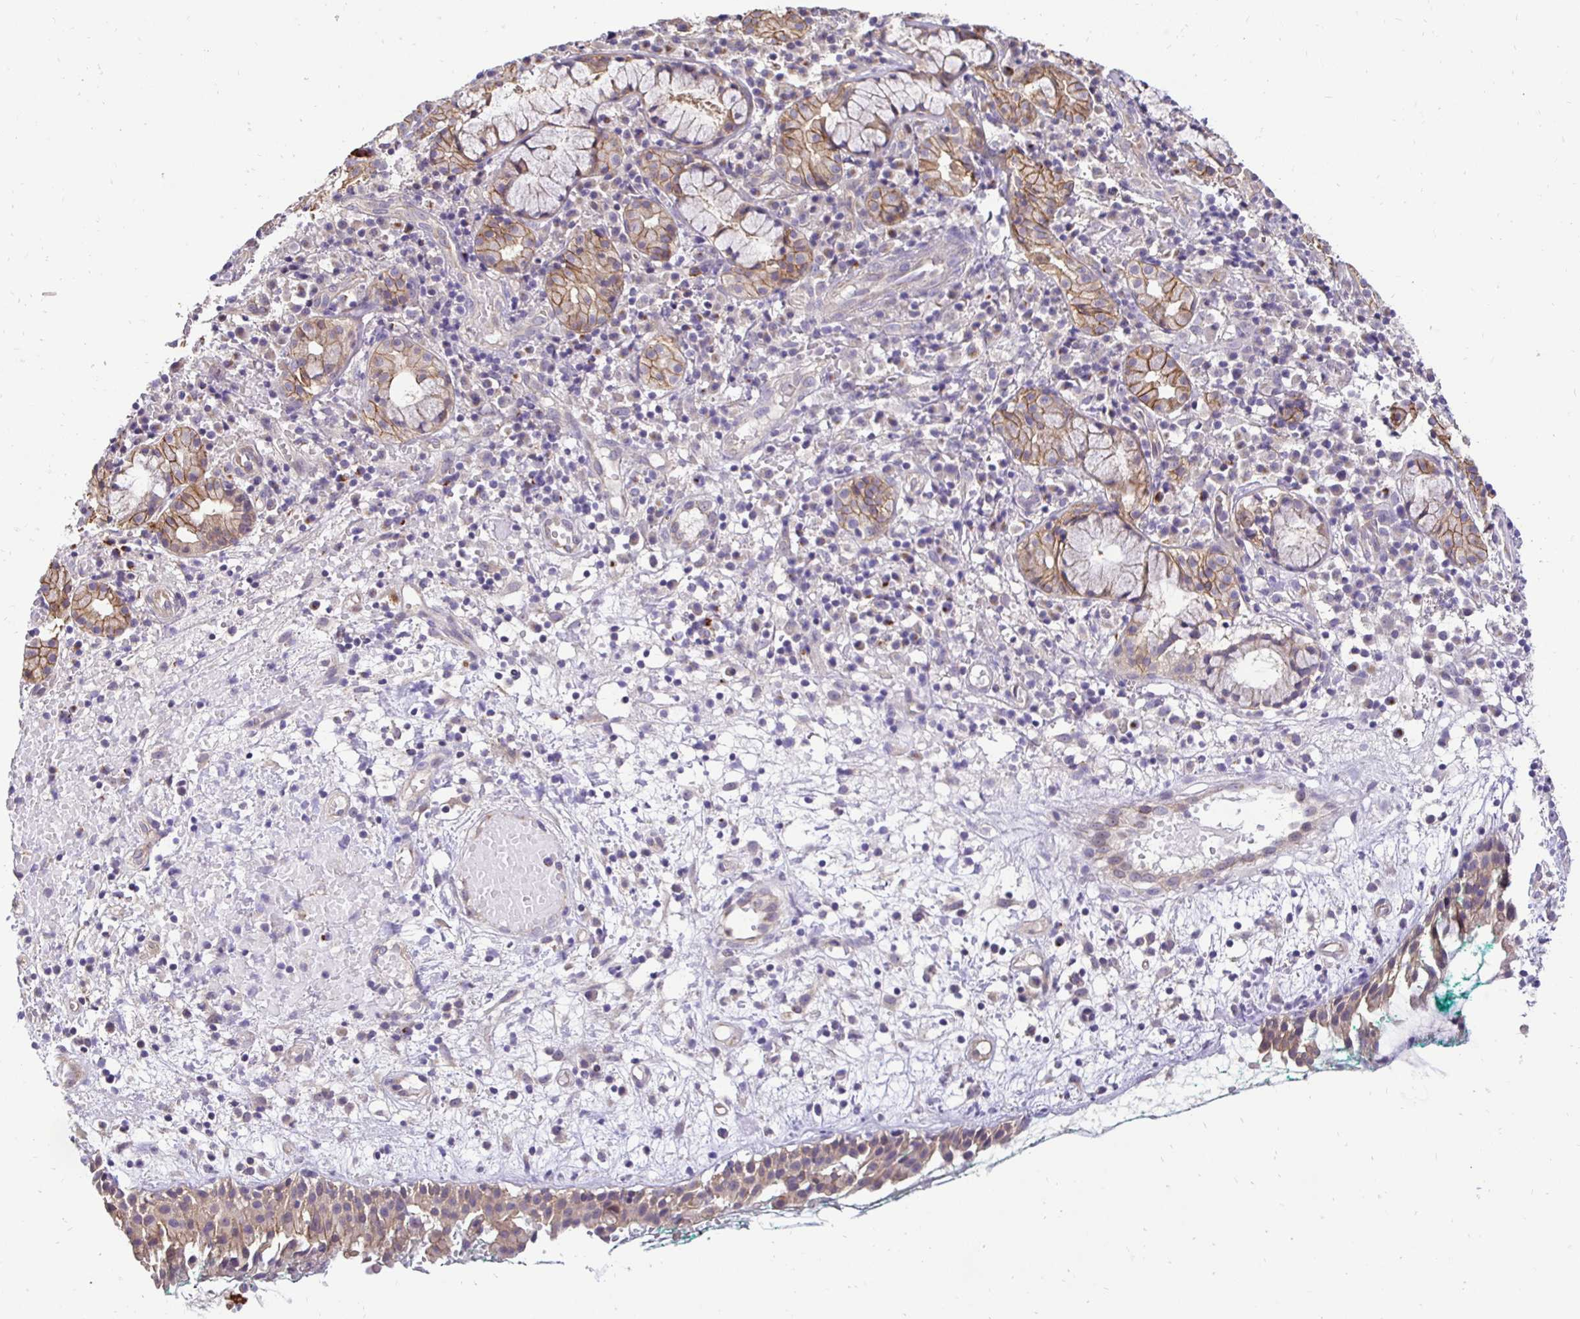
{"staining": {"intensity": "weak", "quantity": "25%-75%", "location": "cytoplasmic/membranous"}, "tissue": "nasopharynx", "cell_type": "Respiratory epithelial cells", "image_type": "normal", "snomed": [{"axis": "morphology", "description": "Normal tissue, NOS"}, {"axis": "morphology", "description": "Basal cell carcinoma"}, {"axis": "topography", "description": "Cartilage tissue"}, {"axis": "topography", "description": "Nasopharynx"}, {"axis": "topography", "description": "Oral tissue"}], "caption": "Respiratory epithelial cells display weak cytoplasmic/membranous expression in approximately 25%-75% of cells in benign nasopharynx. (brown staining indicates protein expression, while blue staining denotes nuclei).", "gene": "SLC9A1", "patient": {"sex": "female", "age": 77}}